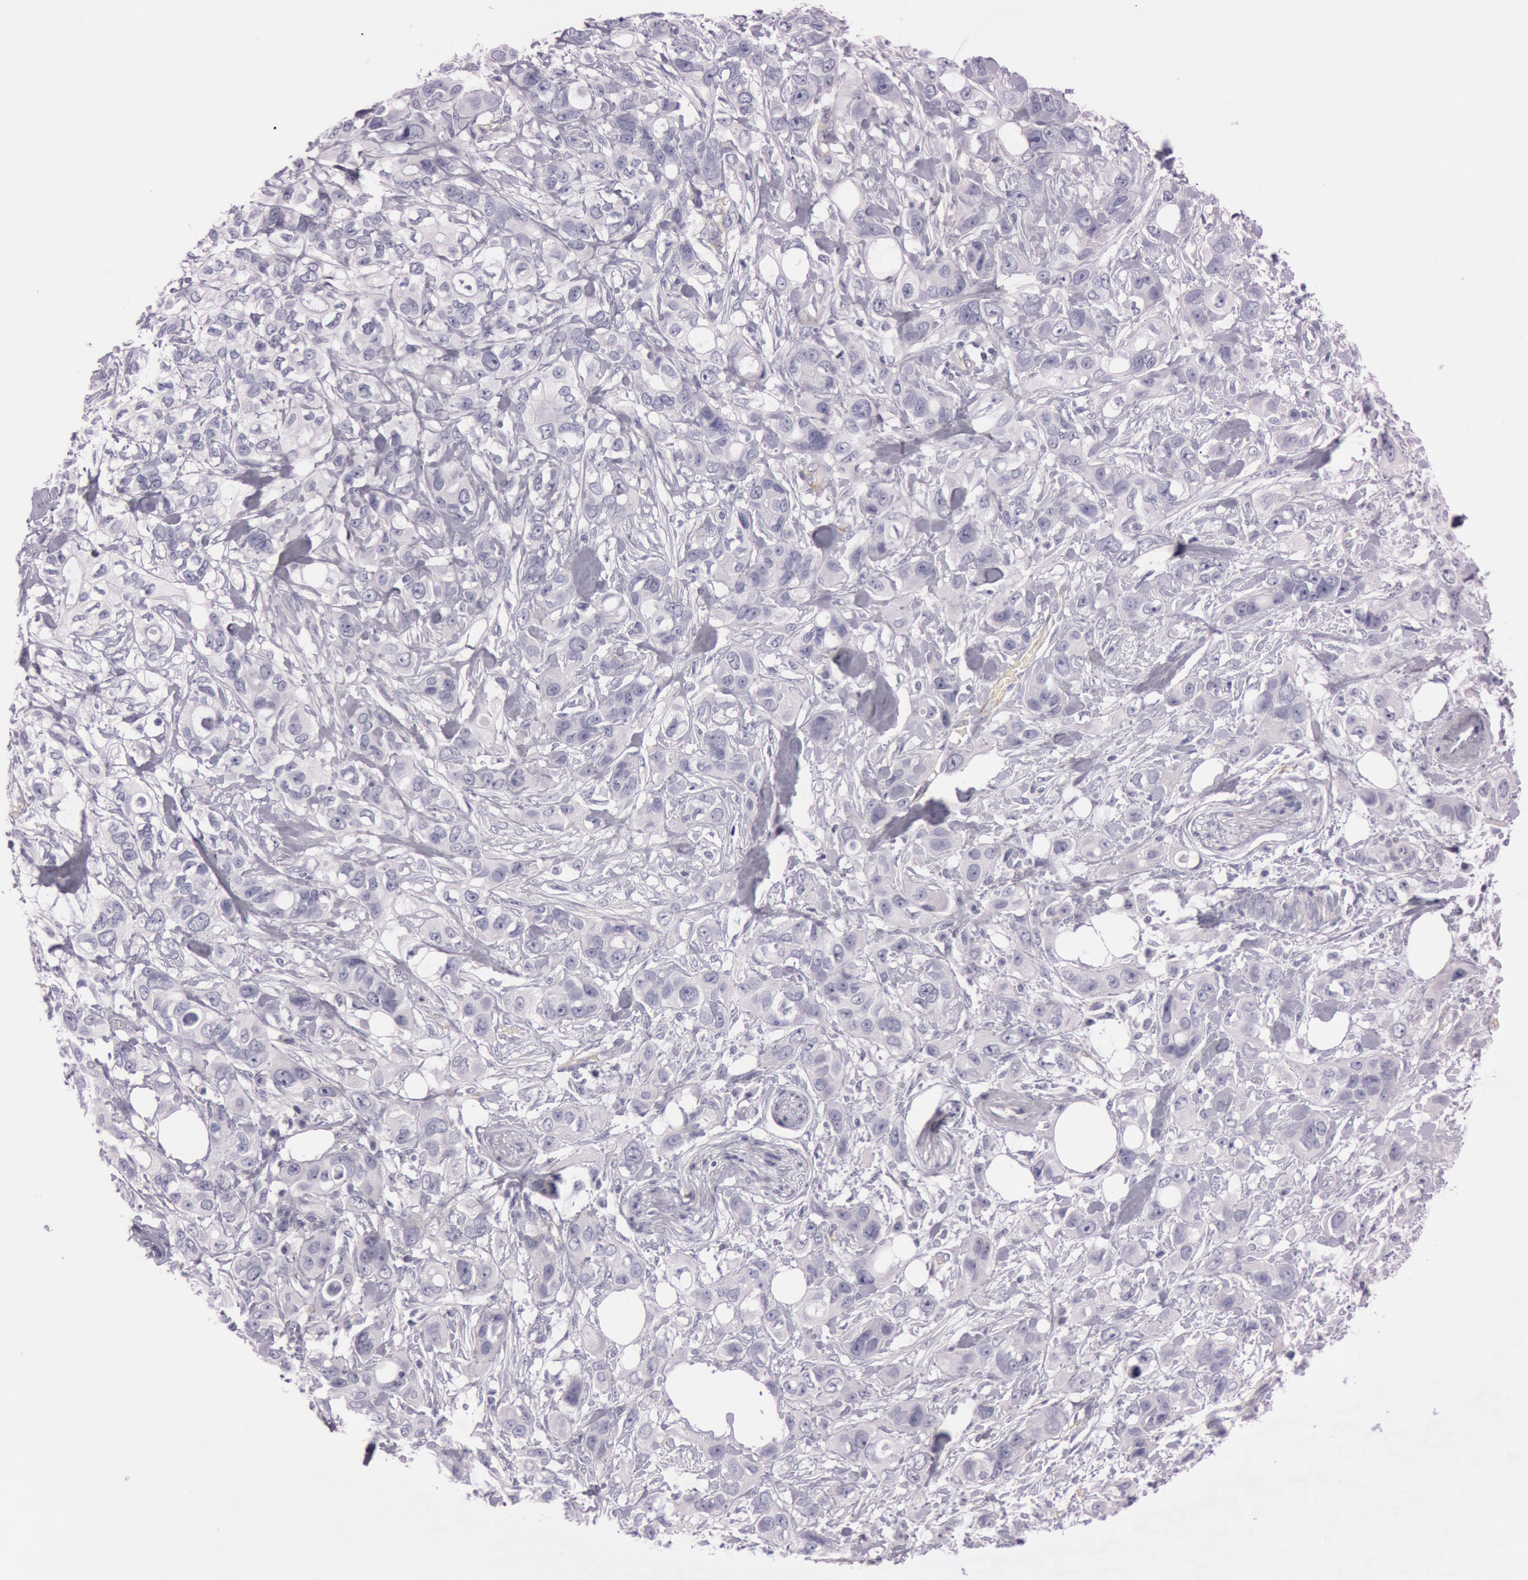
{"staining": {"intensity": "negative", "quantity": "none", "location": "none"}, "tissue": "stomach cancer", "cell_type": "Tumor cells", "image_type": "cancer", "snomed": [{"axis": "morphology", "description": "Adenocarcinoma, NOS"}, {"axis": "topography", "description": "Stomach, upper"}], "caption": "A histopathology image of human stomach cancer (adenocarcinoma) is negative for staining in tumor cells.", "gene": "FOLH1", "patient": {"sex": "male", "age": 47}}